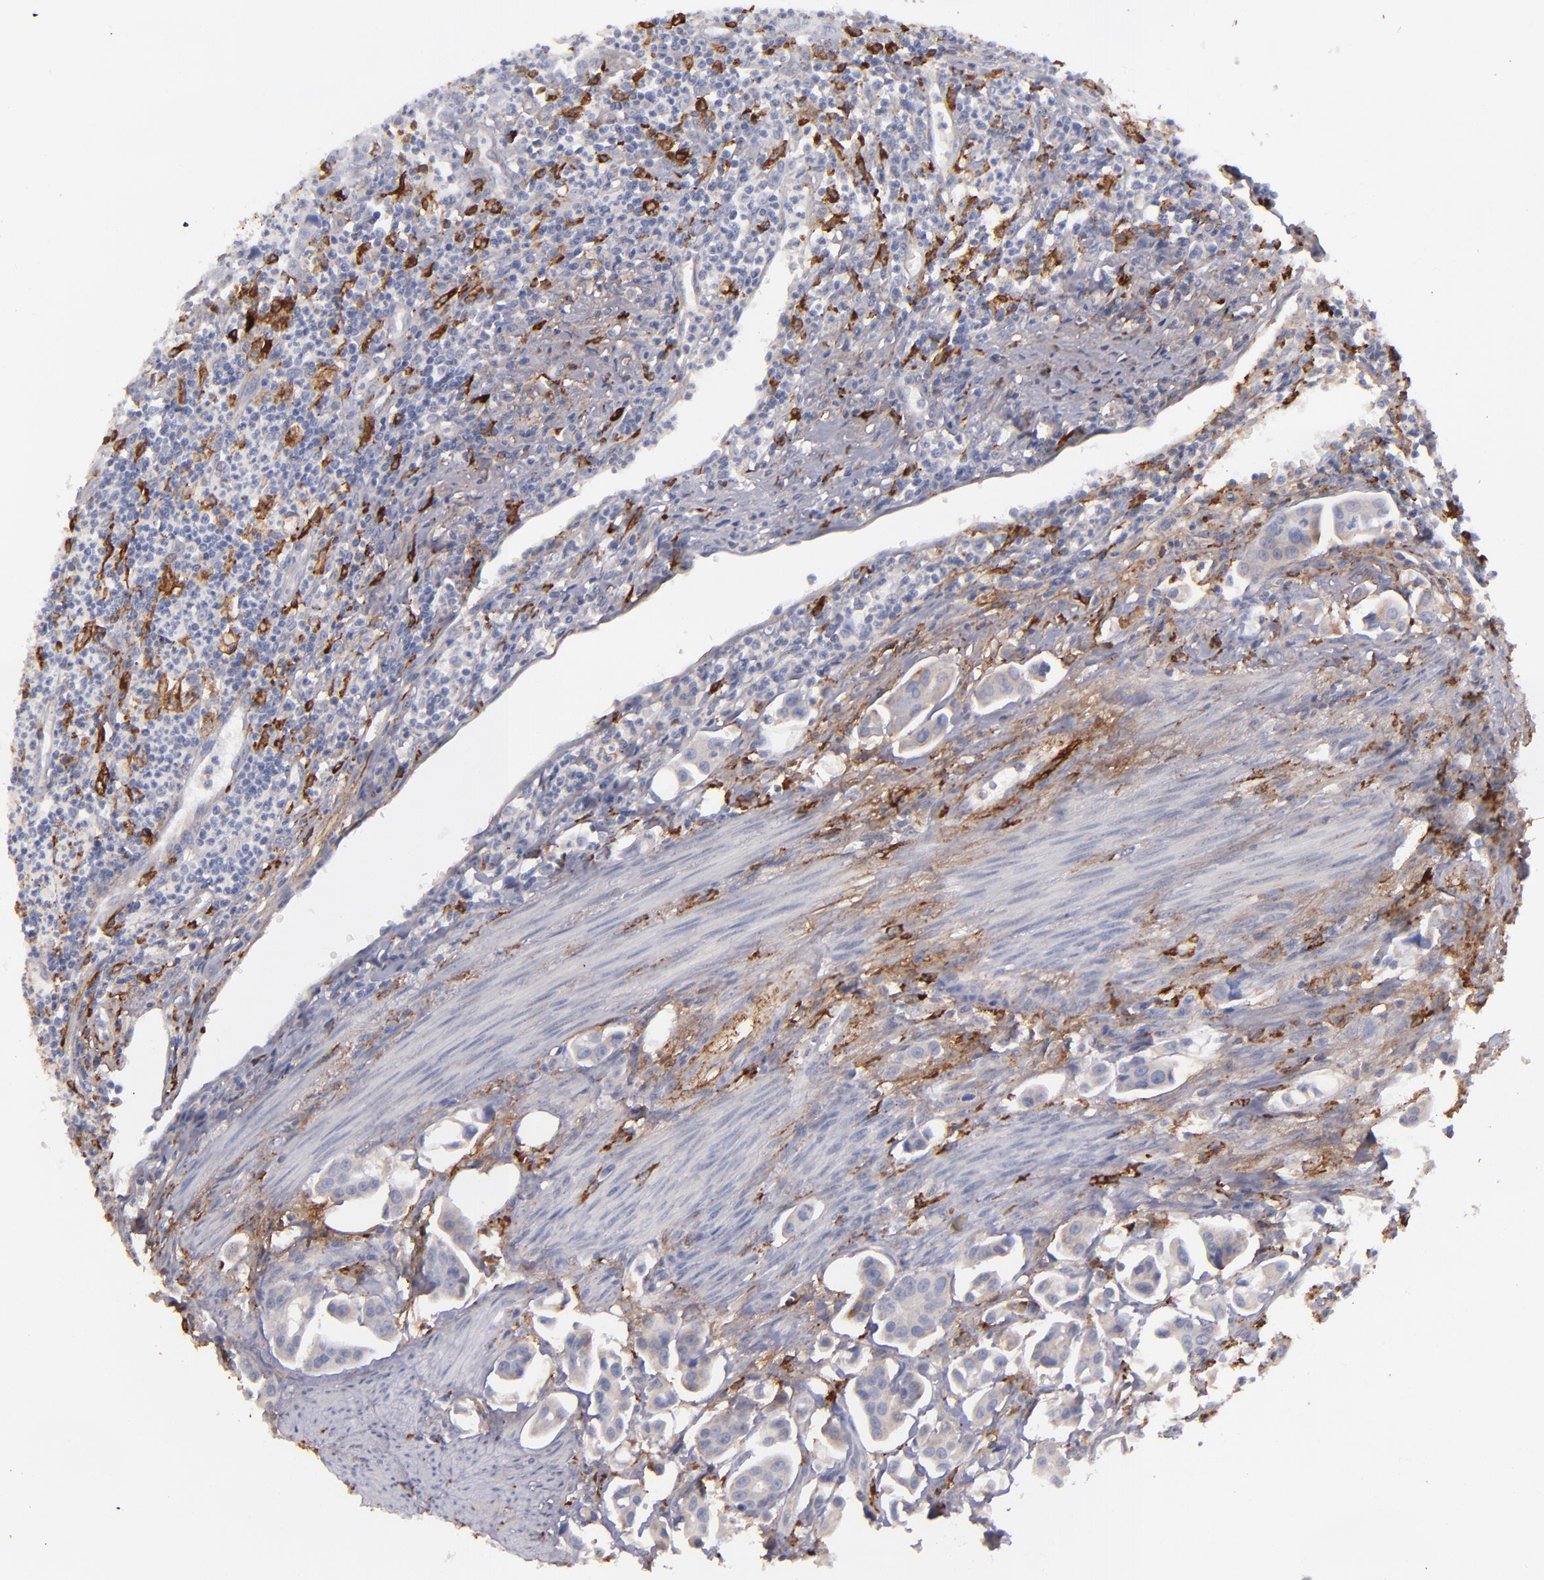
{"staining": {"intensity": "weak", "quantity": "<25%", "location": "cytoplasmic/membranous"}, "tissue": "urothelial cancer", "cell_type": "Tumor cells", "image_type": "cancer", "snomed": [{"axis": "morphology", "description": "Urothelial carcinoma, High grade"}, {"axis": "topography", "description": "Urinary bladder"}], "caption": "Immunohistochemistry of human urothelial carcinoma (high-grade) reveals no expression in tumor cells.", "gene": "C1QA", "patient": {"sex": "male", "age": 66}}